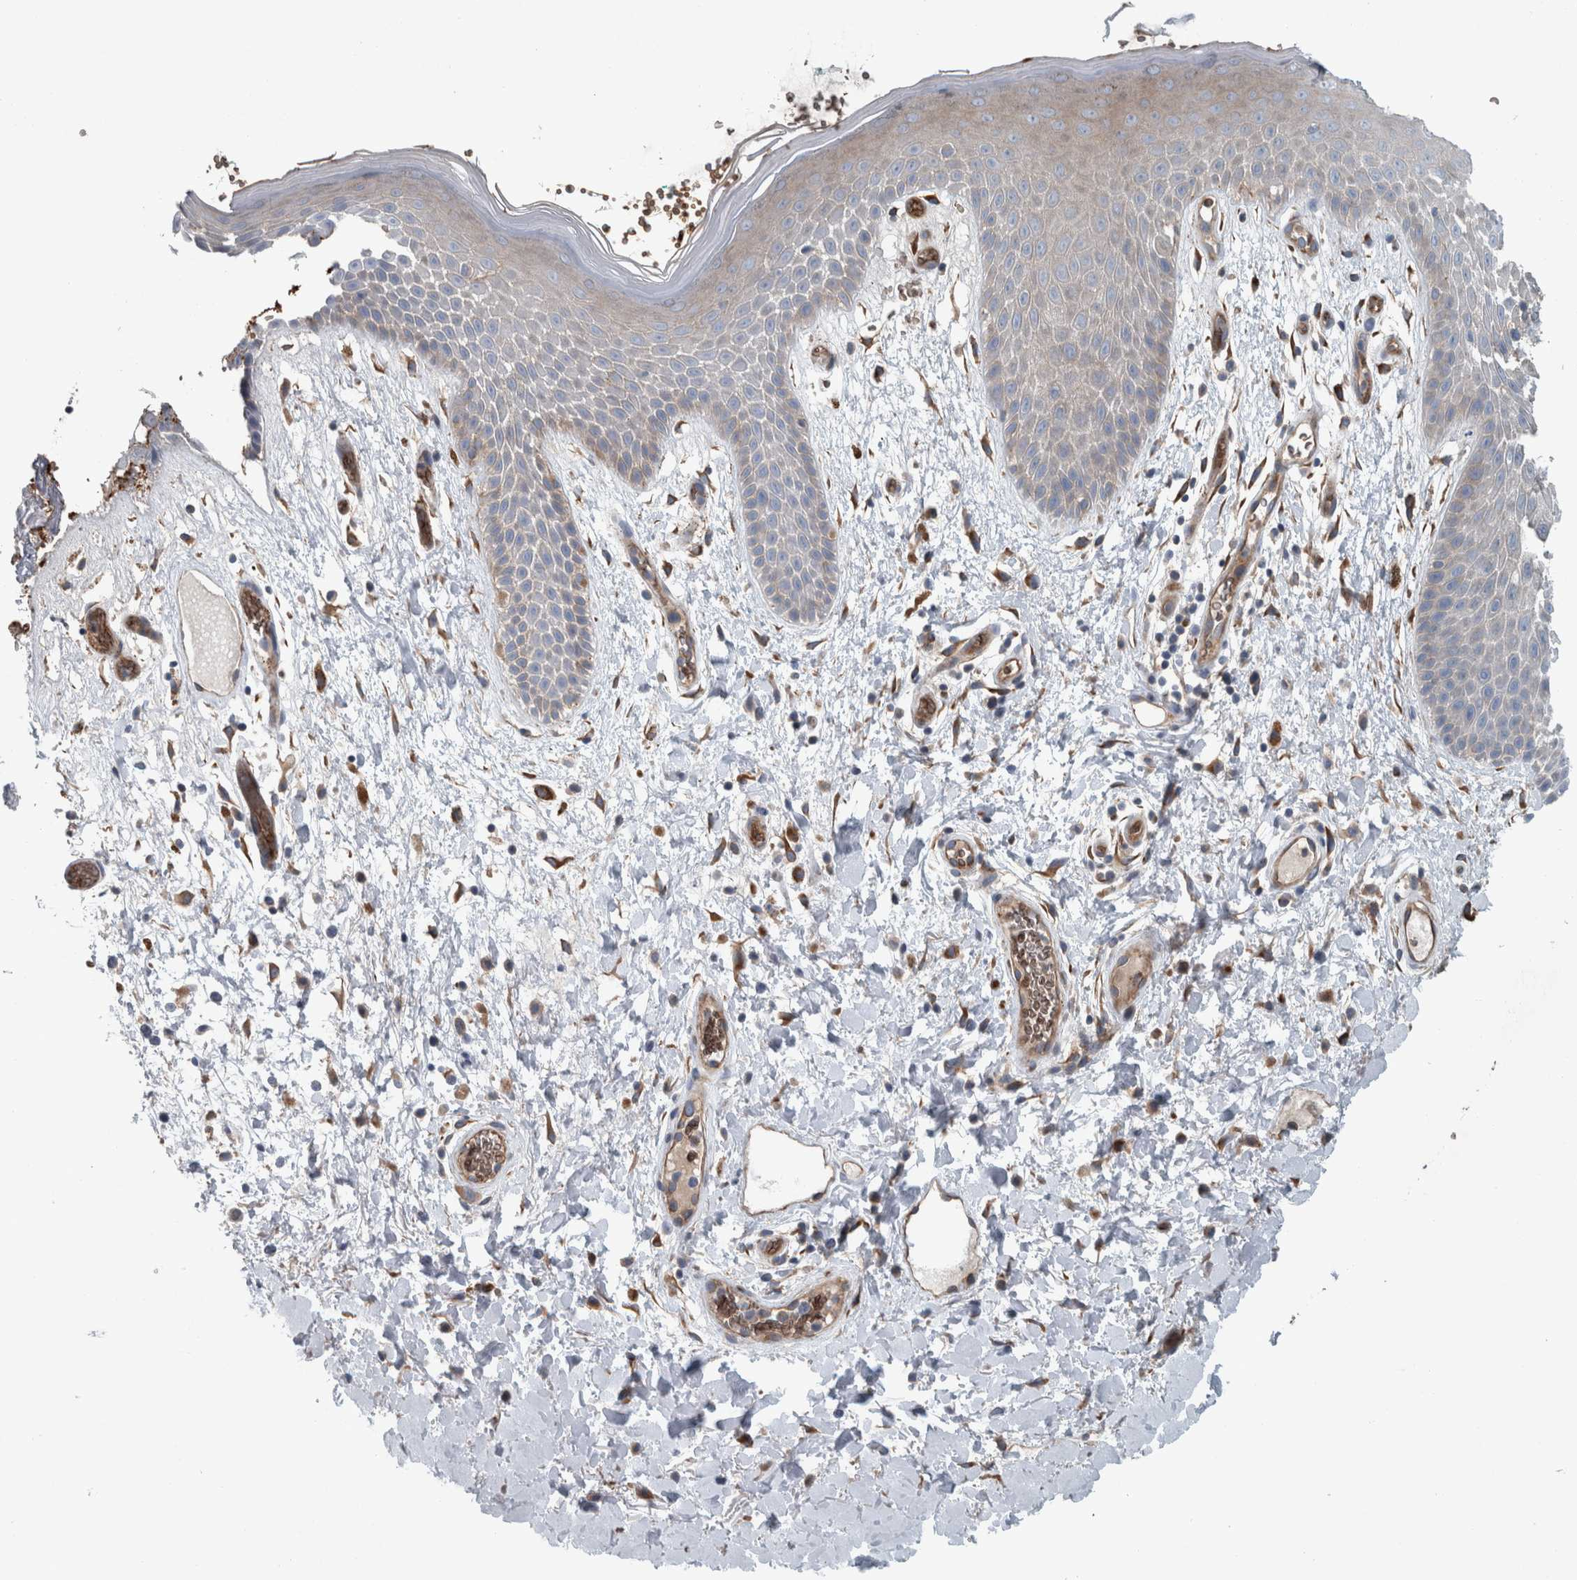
{"staining": {"intensity": "moderate", "quantity": "<25%", "location": "cytoplasmic/membranous"}, "tissue": "skin", "cell_type": "Epidermal cells", "image_type": "normal", "snomed": [{"axis": "morphology", "description": "Normal tissue, NOS"}, {"axis": "topography", "description": "Anal"}], "caption": "A high-resolution image shows IHC staining of normal skin, which demonstrates moderate cytoplasmic/membranous expression in approximately <25% of epidermal cells.", "gene": "GLT8D2", "patient": {"sex": "male", "age": 74}}